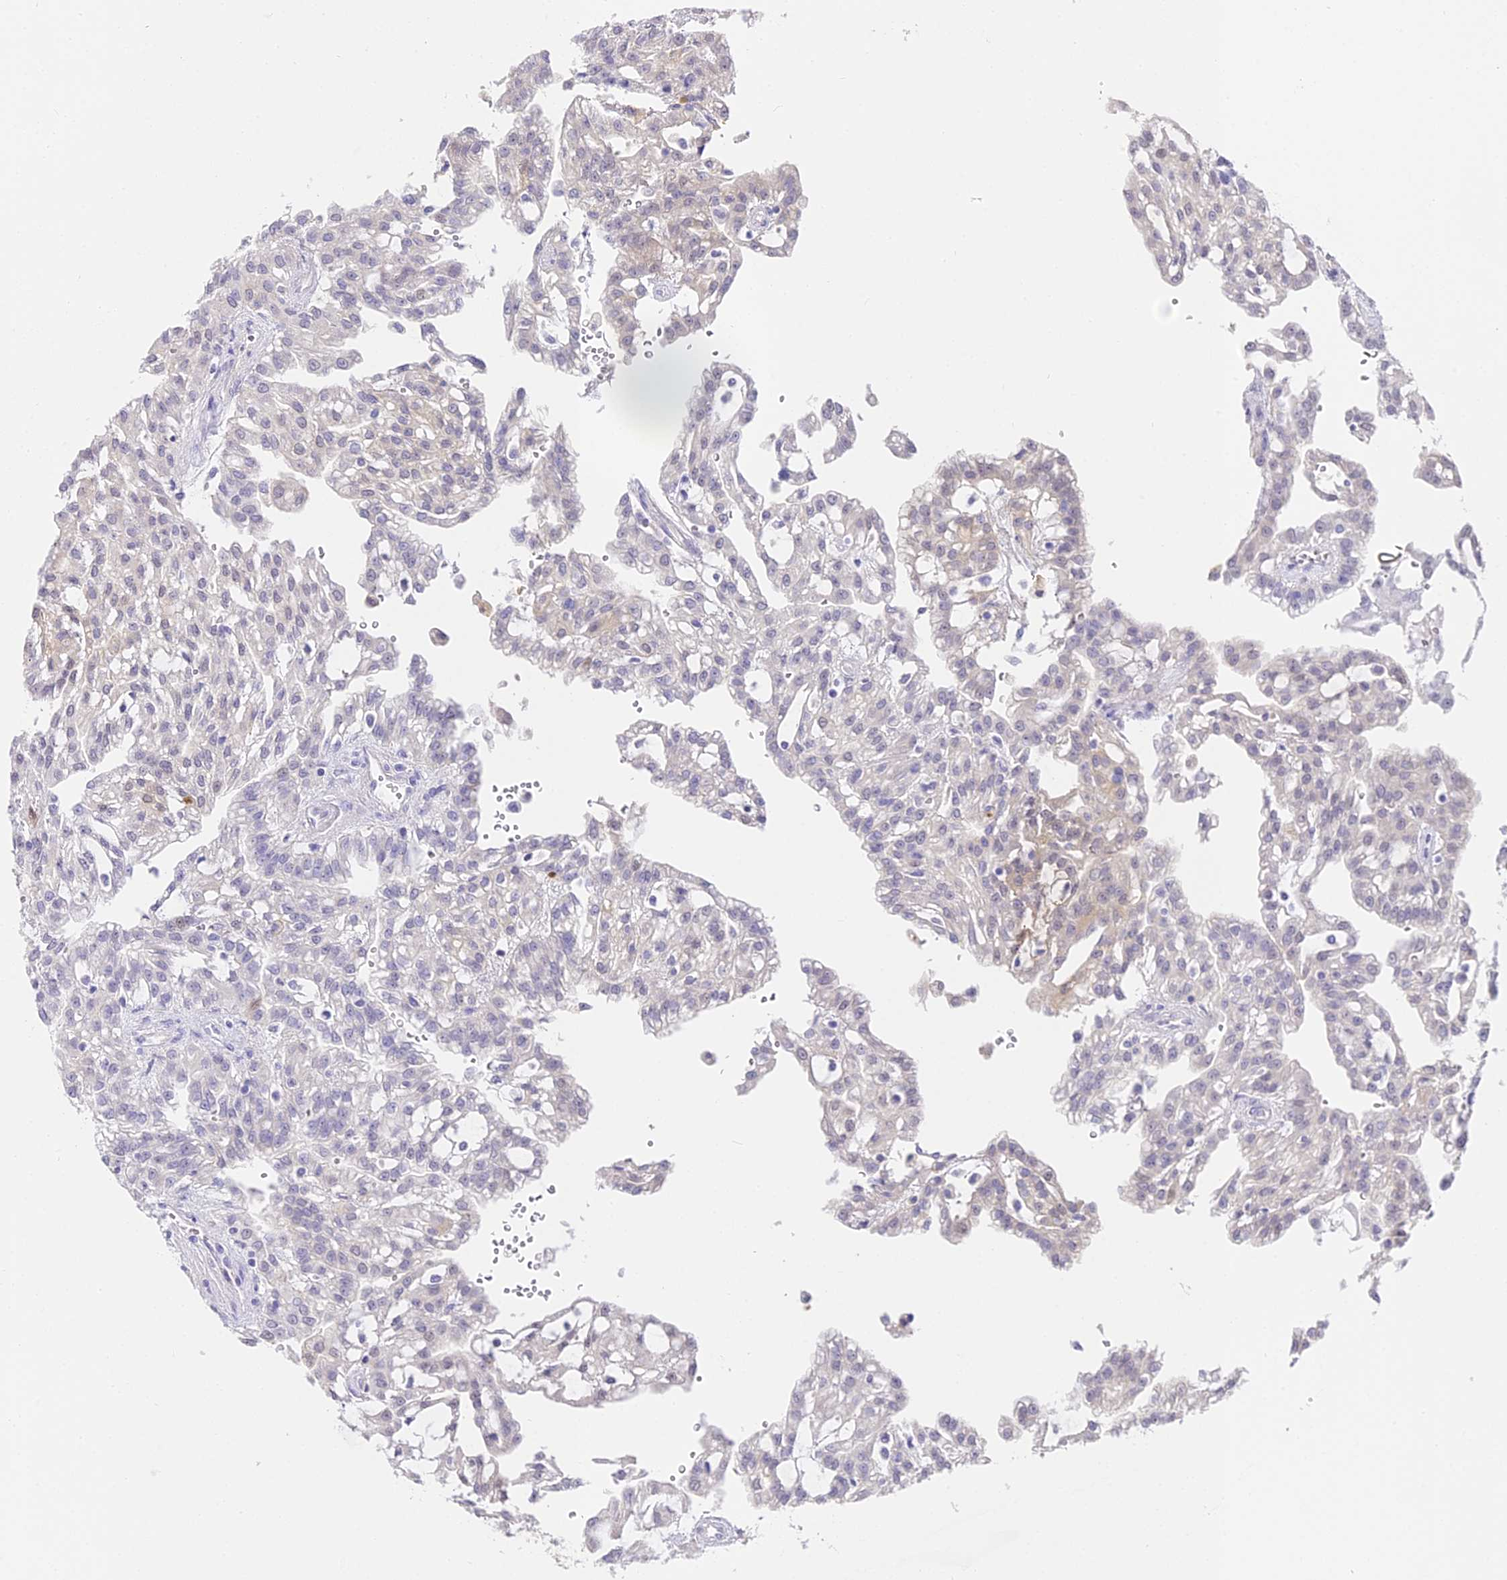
{"staining": {"intensity": "weak", "quantity": "<25%", "location": "cytoplasmic/membranous"}, "tissue": "renal cancer", "cell_type": "Tumor cells", "image_type": "cancer", "snomed": [{"axis": "morphology", "description": "Adenocarcinoma, NOS"}, {"axis": "topography", "description": "Kidney"}], "caption": "Tumor cells show no significant positivity in renal cancer (adenocarcinoma).", "gene": "ABHD14A-ACY1", "patient": {"sex": "male", "age": 63}}